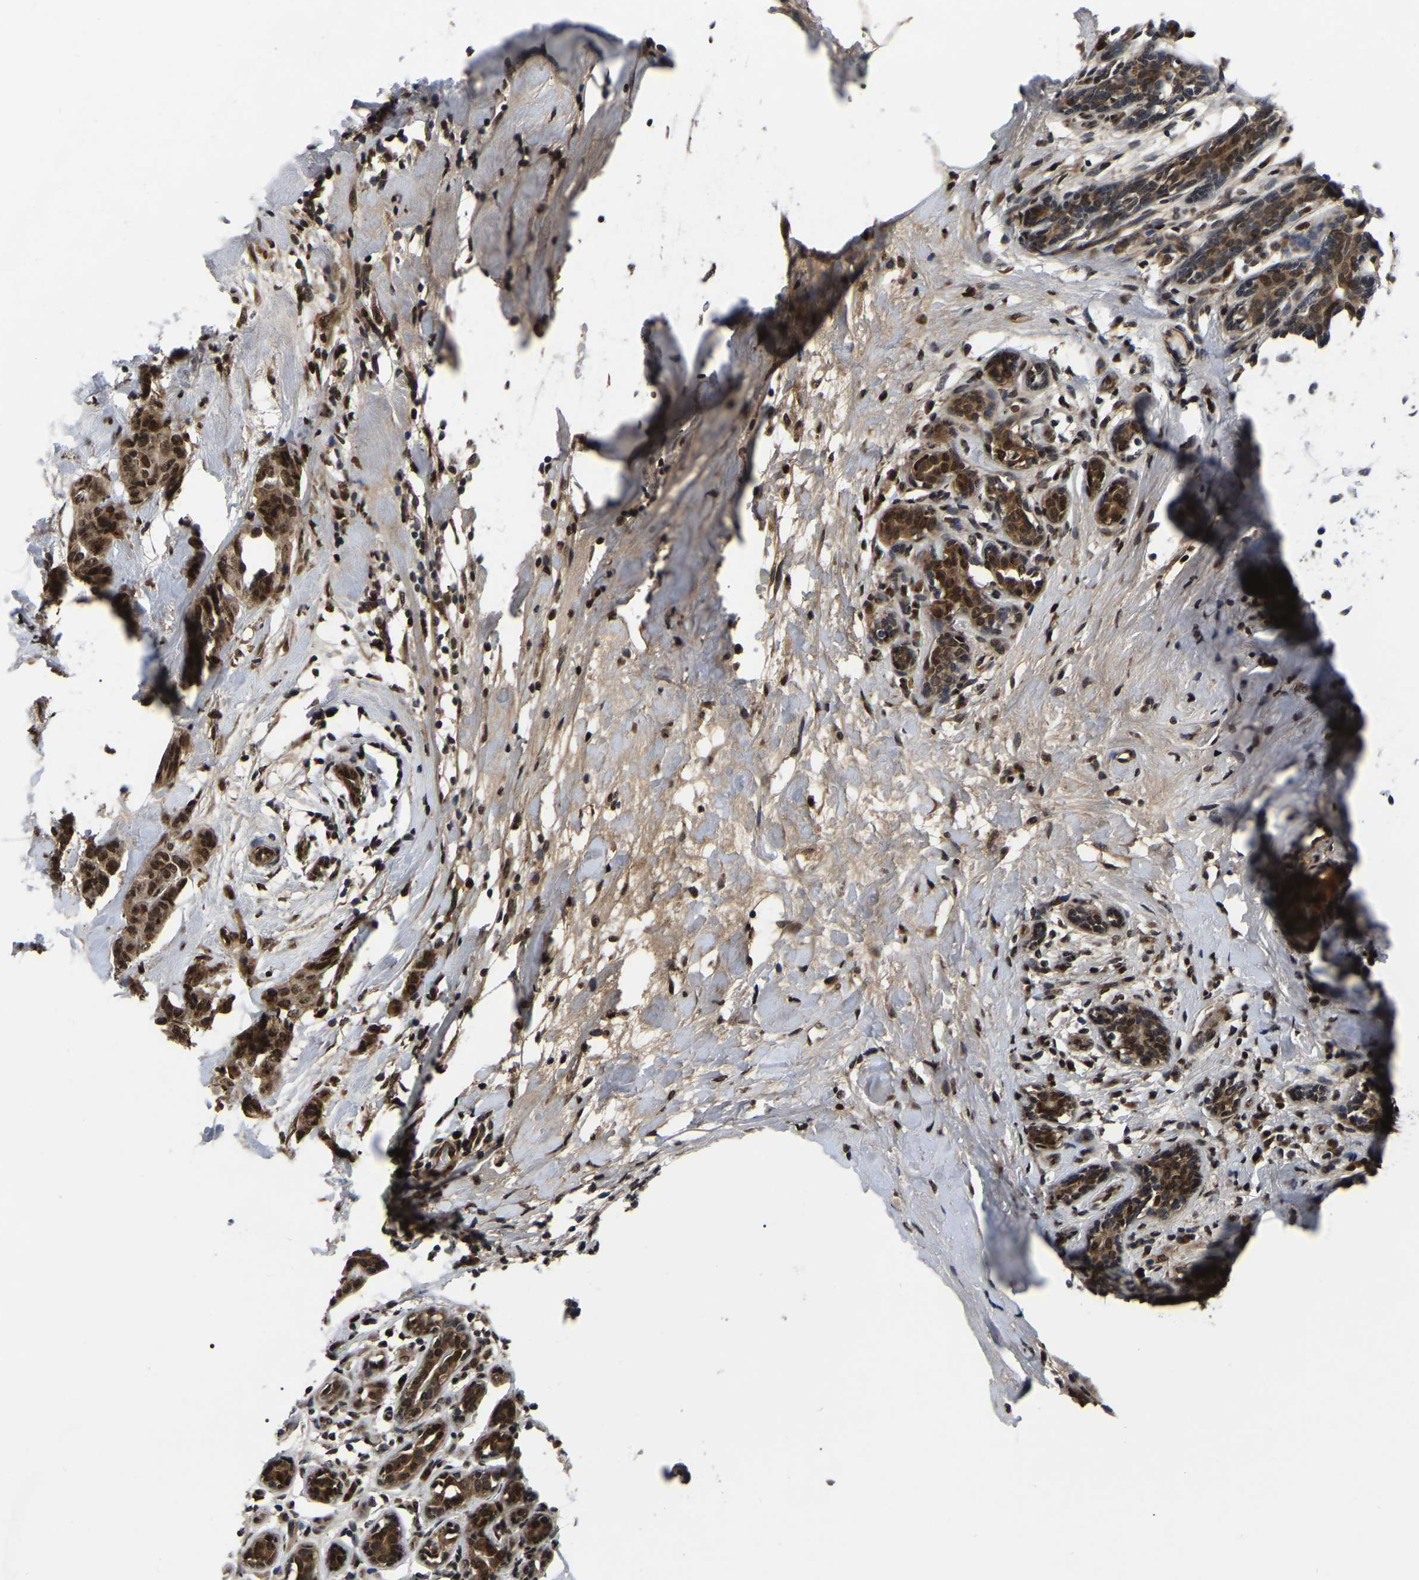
{"staining": {"intensity": "strong", "quantity": ">75%", "location": "cytoplasmic/membranous,nuclear"}, "tissue": "breast cancer", "cell_type": "Tumor cells", "image_type": "cancer", "snomed": [{"axis": "morphology", "description": "Normal tissue, NOS"}, {"axis": "morphology", "description": "Duct carcinoma"}, {"axis": "topography", "description": "Breast"}], "caption": "Immunohistochemistry of breast intraductal carcinoma exhibits high levels of strong cytoplasmic/membranous and nuclear positivity in about >75% of tumor cells.", "gene": "TRIM35", "patient": {"sex": "female", "age": 40}}